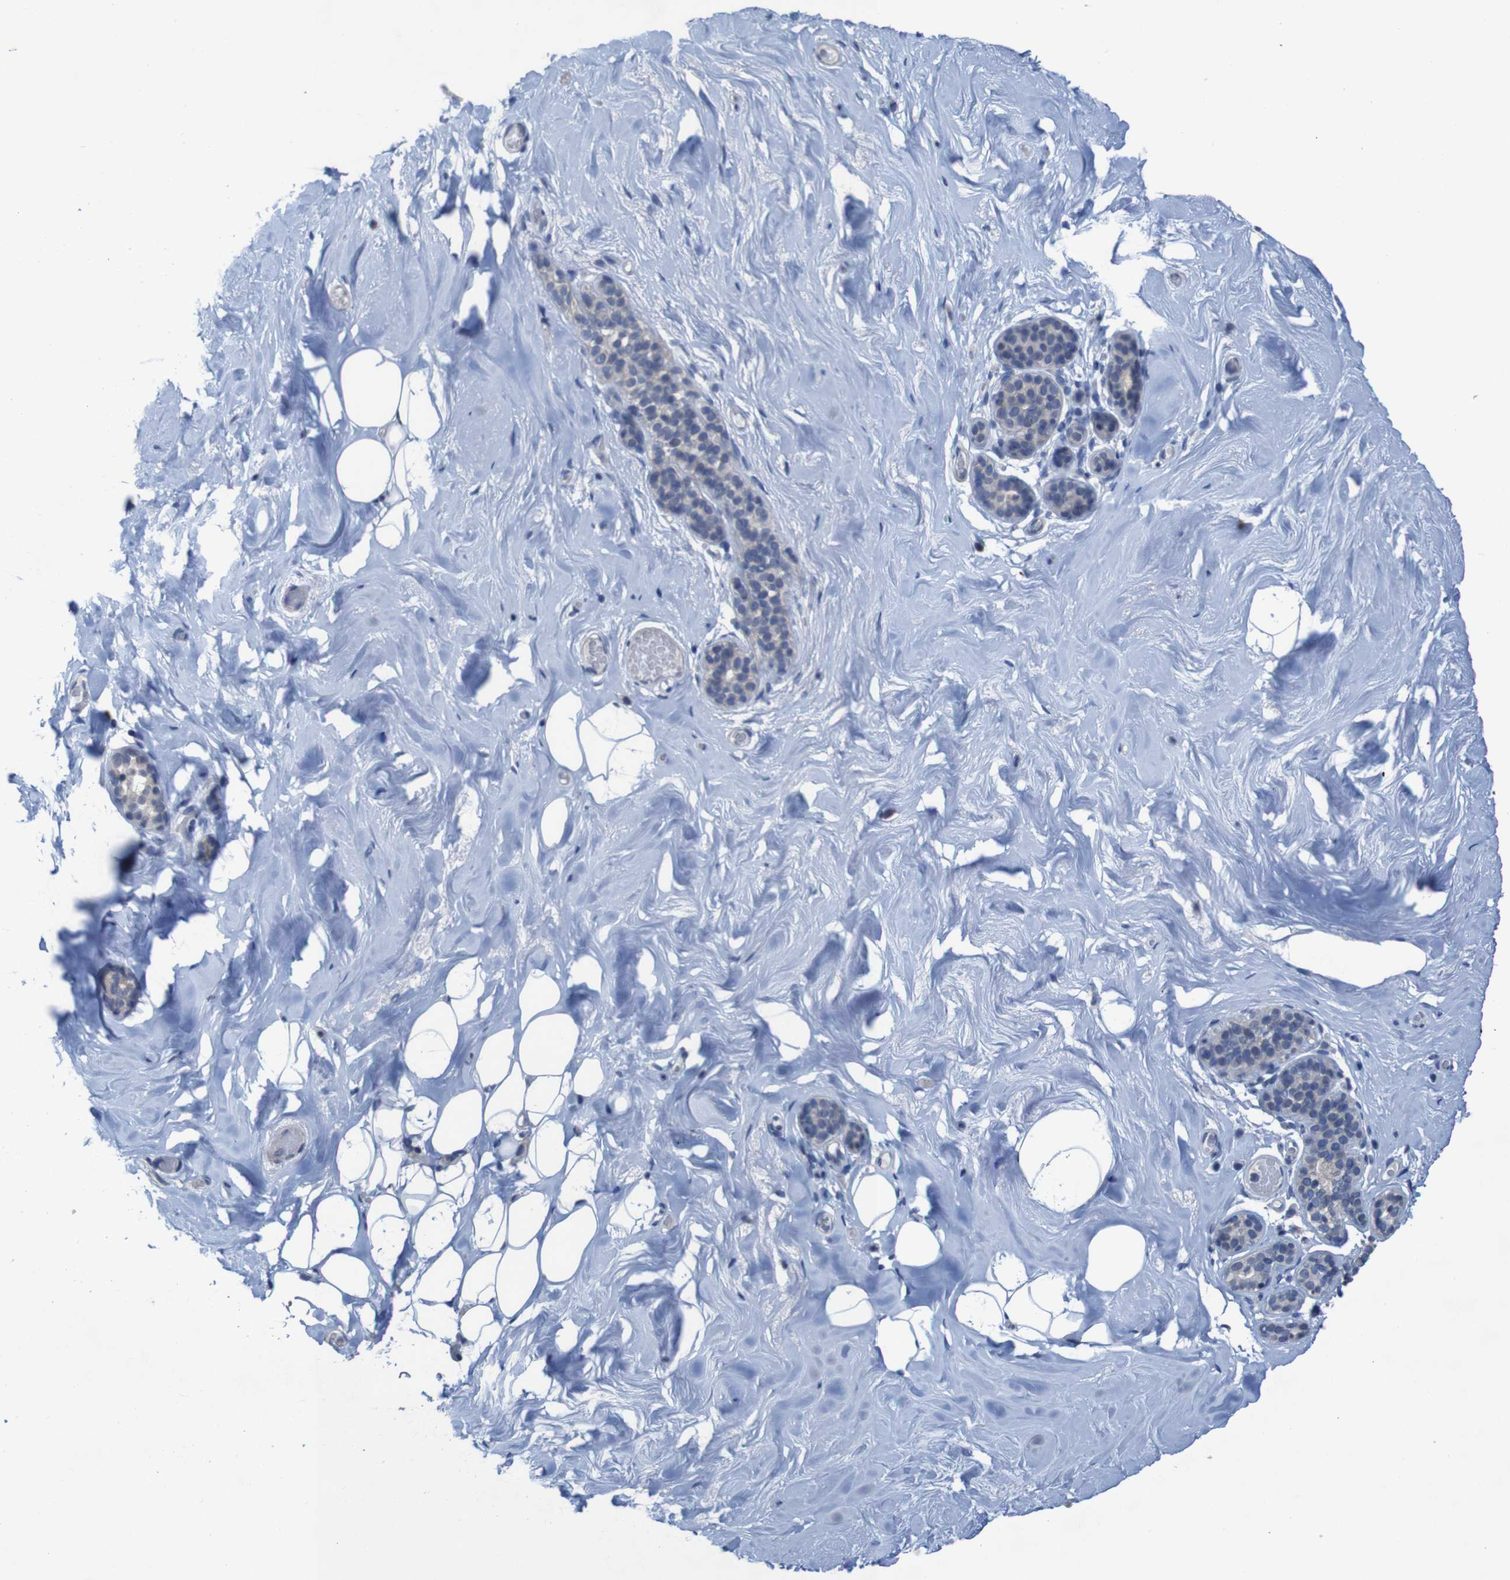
{"staining": {"intensity": "negative", "quantity": "none", "location": "none"}, "tissue": "breast", "cell_type": "Adipocytes", "image_type": "normal", "snomed": [{"axis": "morphology", "description": "Normal tissue, NOS"}, {"axis": "topography", "description": "Breast"}], "caption": "The histopathology image exhibits no staining of adipocytes in benign breast. (DAB (3,3'-diaminobenzidine) immunohistochemistry (IHC), high magnification).", "gene": "CLDN18", "patient": {"sex": "female", "age": 75}}